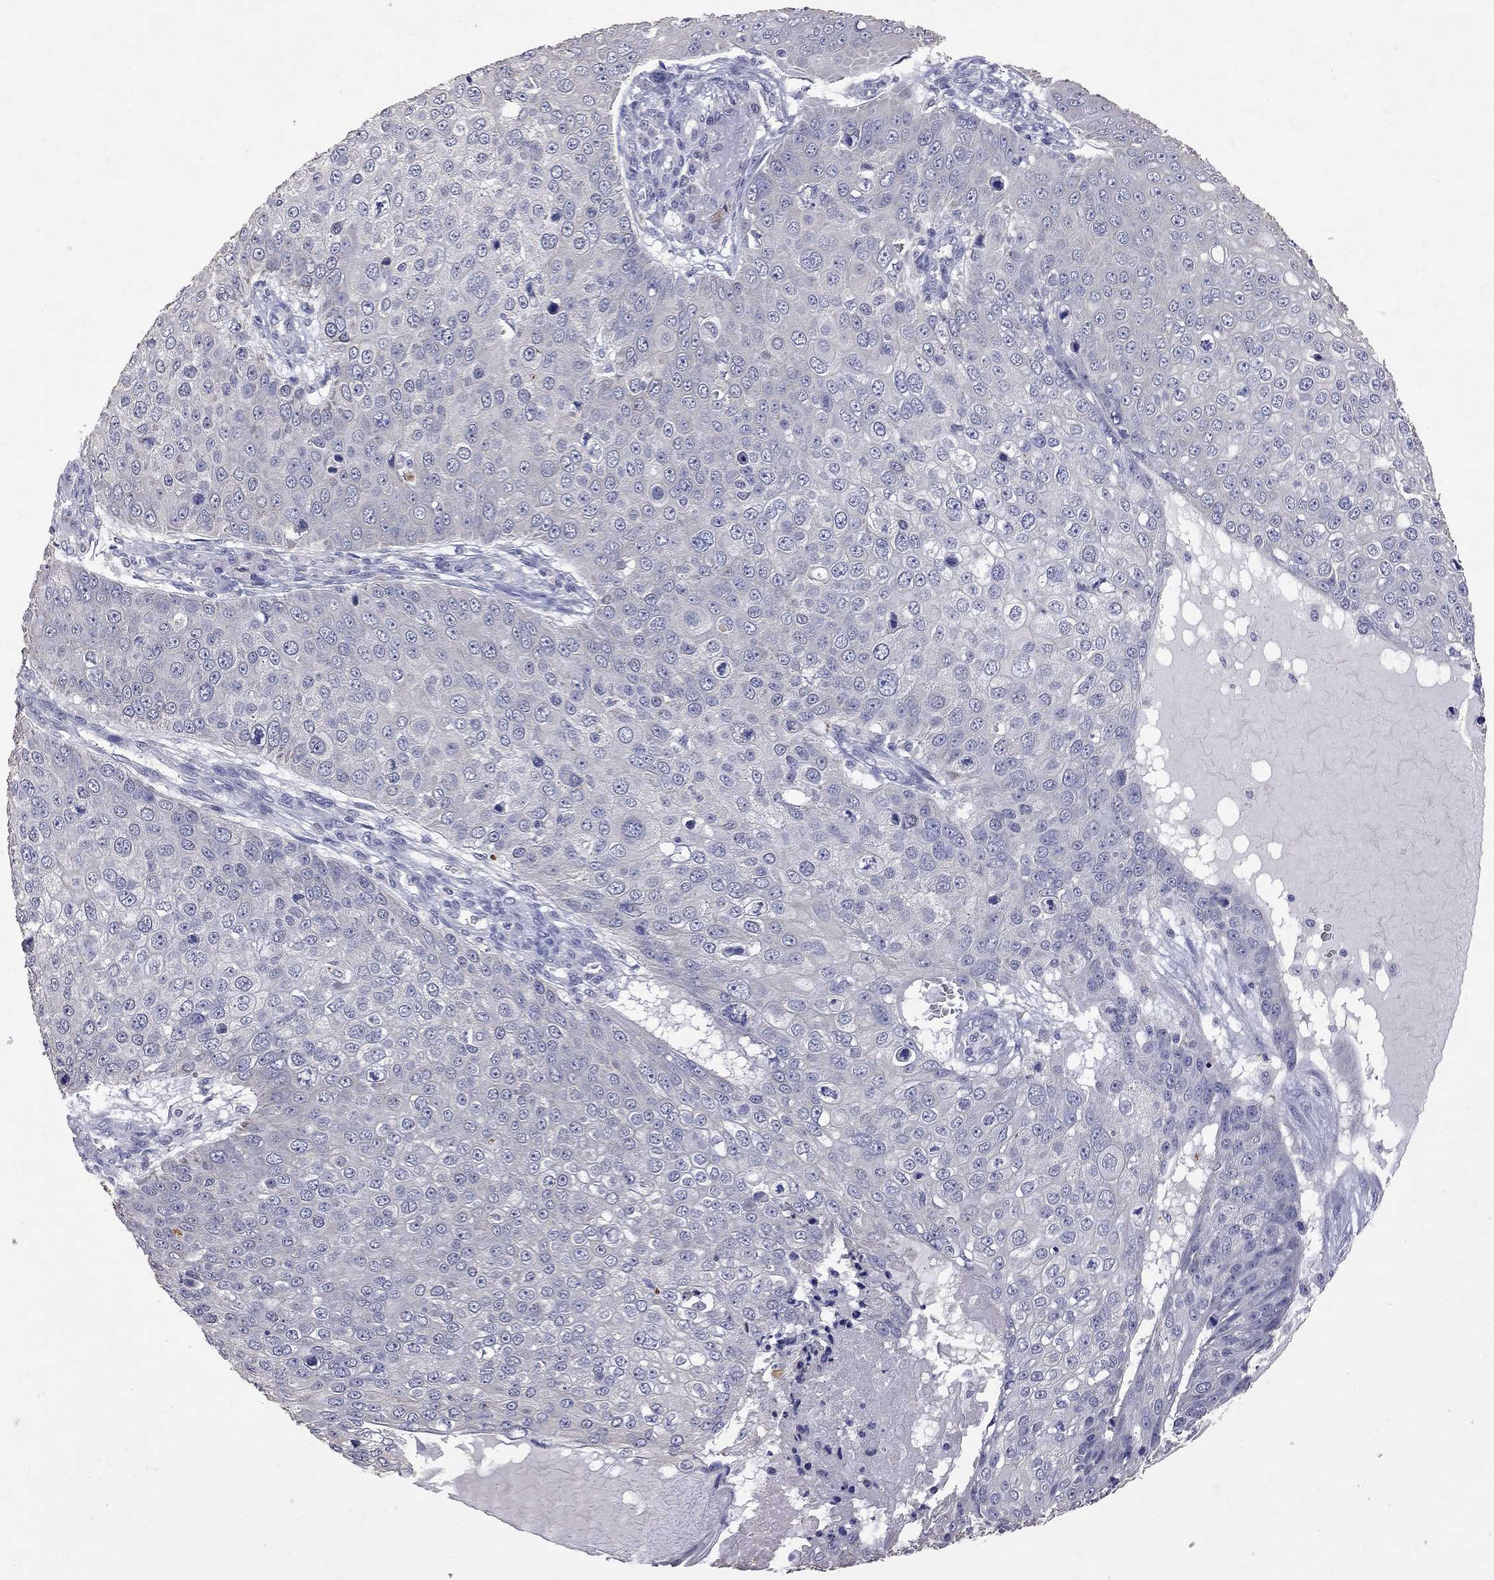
{"staining": {"intensity": "negative", "quantity": "none", "location": "none"}, "tissue": "skin cancer", "cell_type": "Tumor cells", "image_type": "cancer", "snomed": [{"axis": "morphology", "description": "Squamous cell carcinoma, NOS"}, {"axis": "topography", "description": "Skin"}], "caption": "Immunohistochemistry (IHC) image of skin squamous cell carcinoma stained for a protein (brown), which demonstrates no staining in tumor cells.", "gene": "NOS2", "patient": {"sex": "male", "age": 71}}